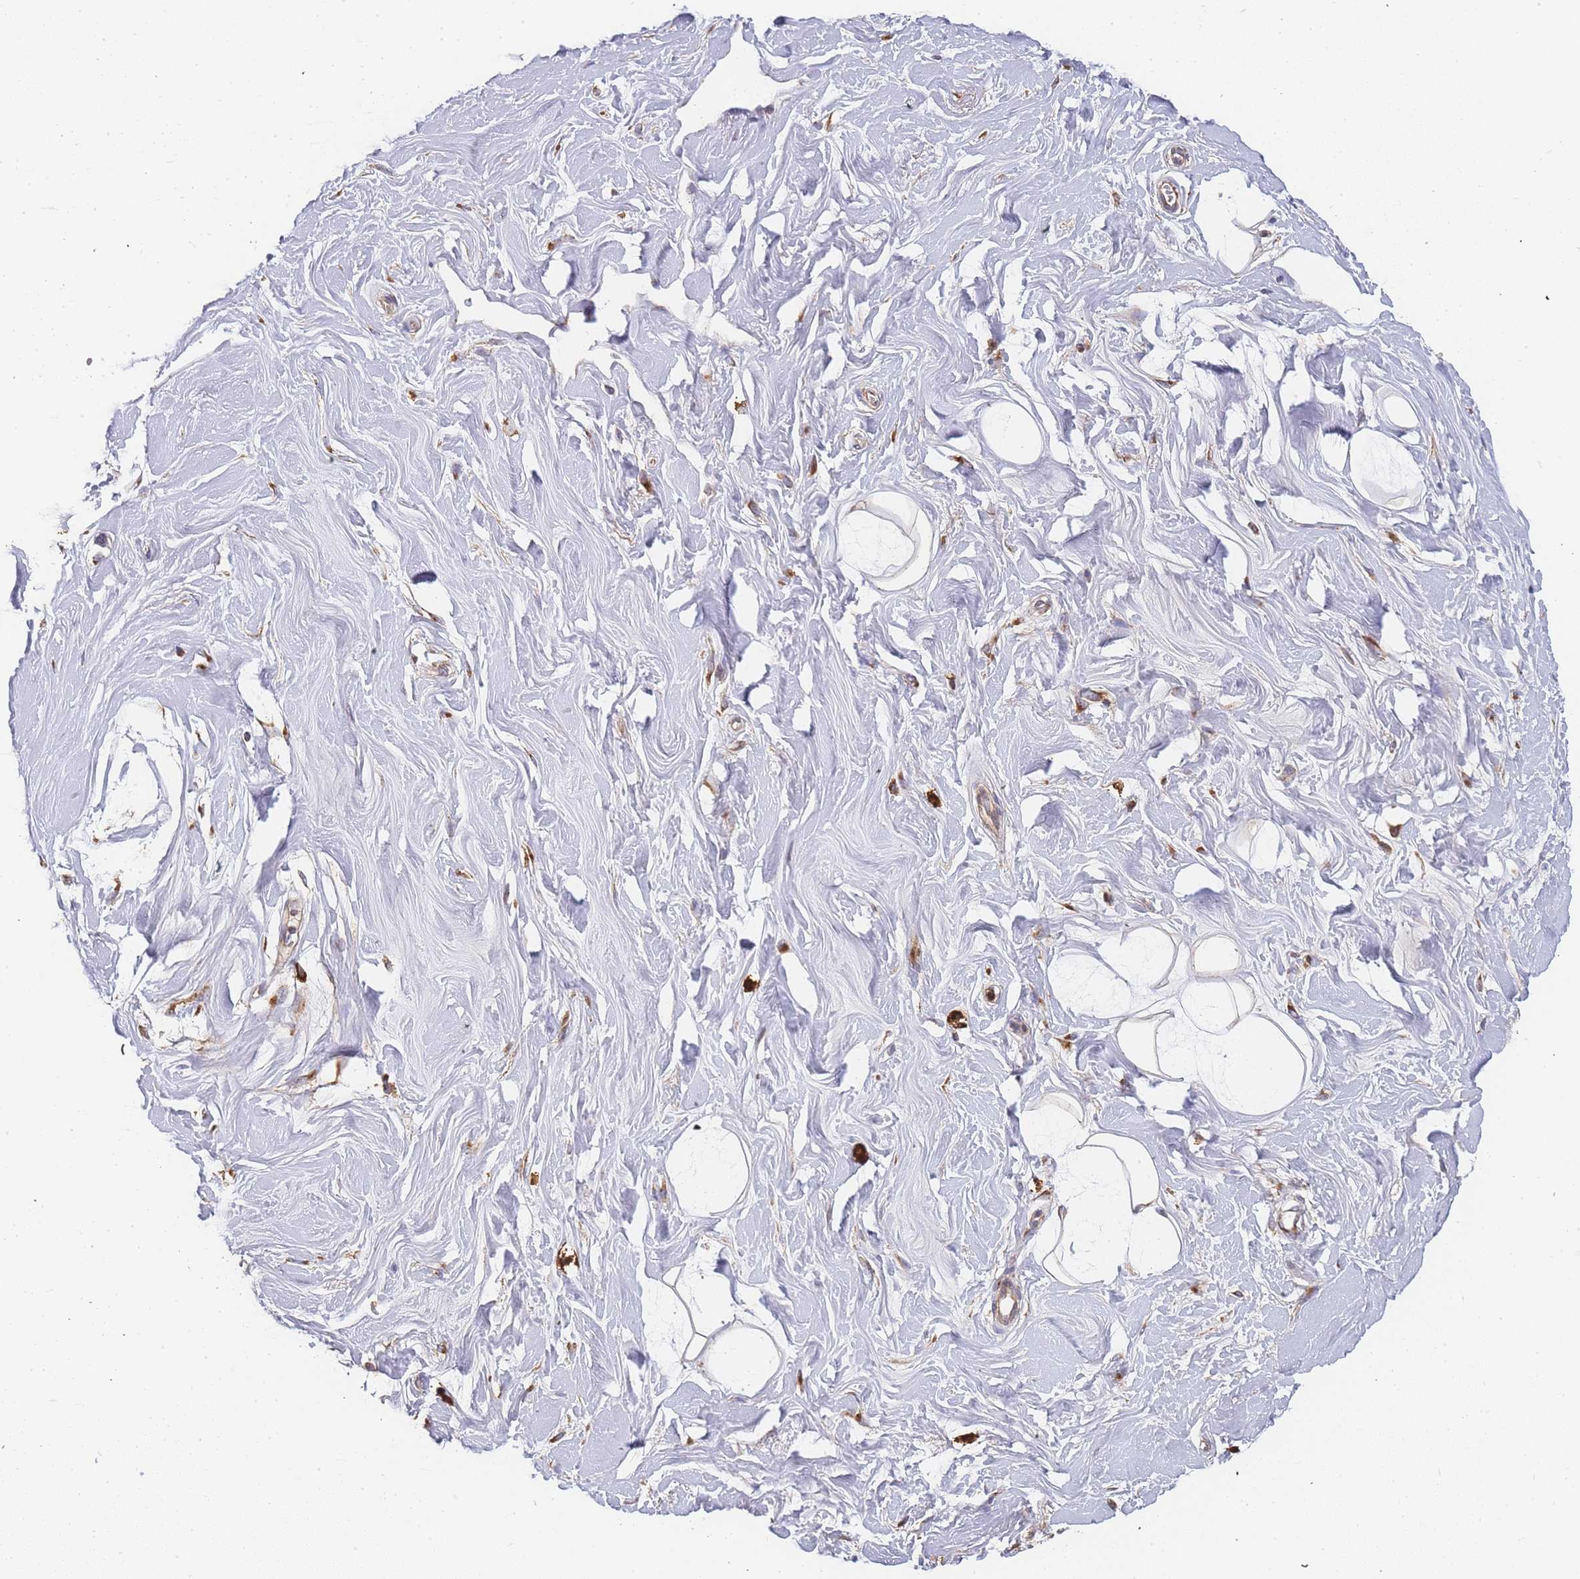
{"staining": {"intensity": "moderate", "quantity": "<25%", "location": "cytoplasmic/membranous"}, "tissue": "adipose tissue", "cell_type": "Adipocytes", "image_type": "normal", "snomed": [{"axis": "morphology", "description": "Normal tissue, NOS"}, {"axis": "topography", "description": "Cartilage tissue"}, {"axis": "topography", "description": "Bronchus"}], "caption": "Immunohistochemical staining of normal adipose tissue demonstrates <25% levels of moderate cytoplasmic/membranous protein expression in about <25% of adipocytes.", "gene": "ADCY9", "patient": {"sex": "male", "age": 56}}